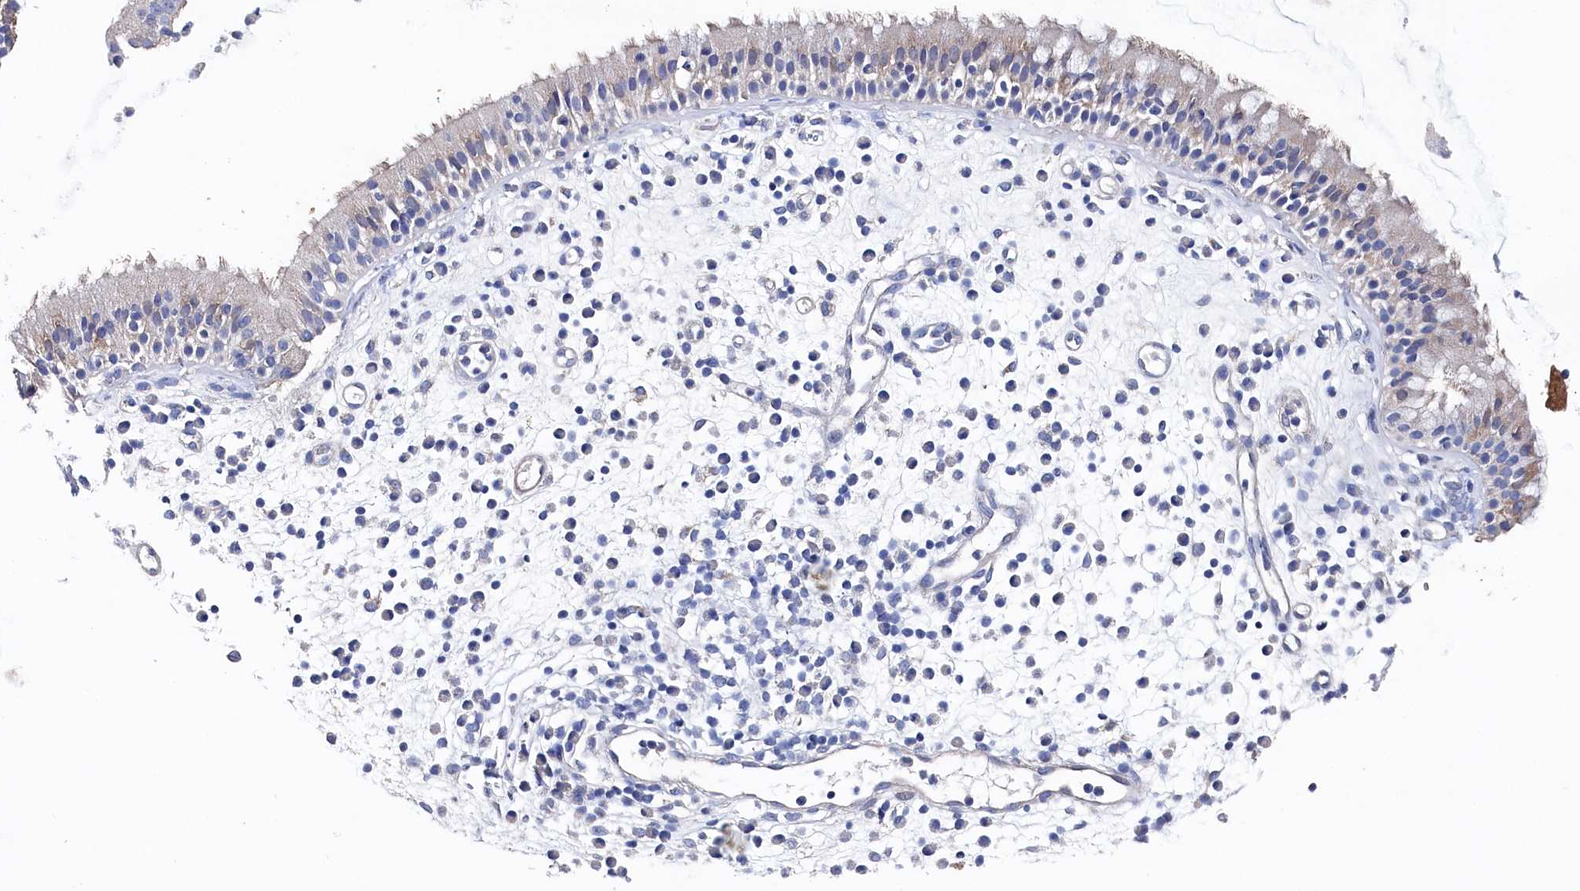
{"staining": {"intensity": "weak", "quantity": "<25%", "location": "cytoplasmic/membranous"}, "tissue": "nasopharynx", "cell_type": "Respiratory epithelial cells", "image_type": "normal", "snomed": [{"axis": "morphology", "description": "Normal tissue, NOS"}, {"axis": "morphology", "description": "Inflammation, NOS"}, {"axis": "topography", "description": "Nasopharynx"}], "caption": "The histopathology image exhibits no staining of respiratory epithelial cells in normal nasopharynx. (DAB immunohistochemistry visualized using brightfield microscopy, high magnification).", "gene": "BHMT", "patient": {"sex": "male", "age": 29}}